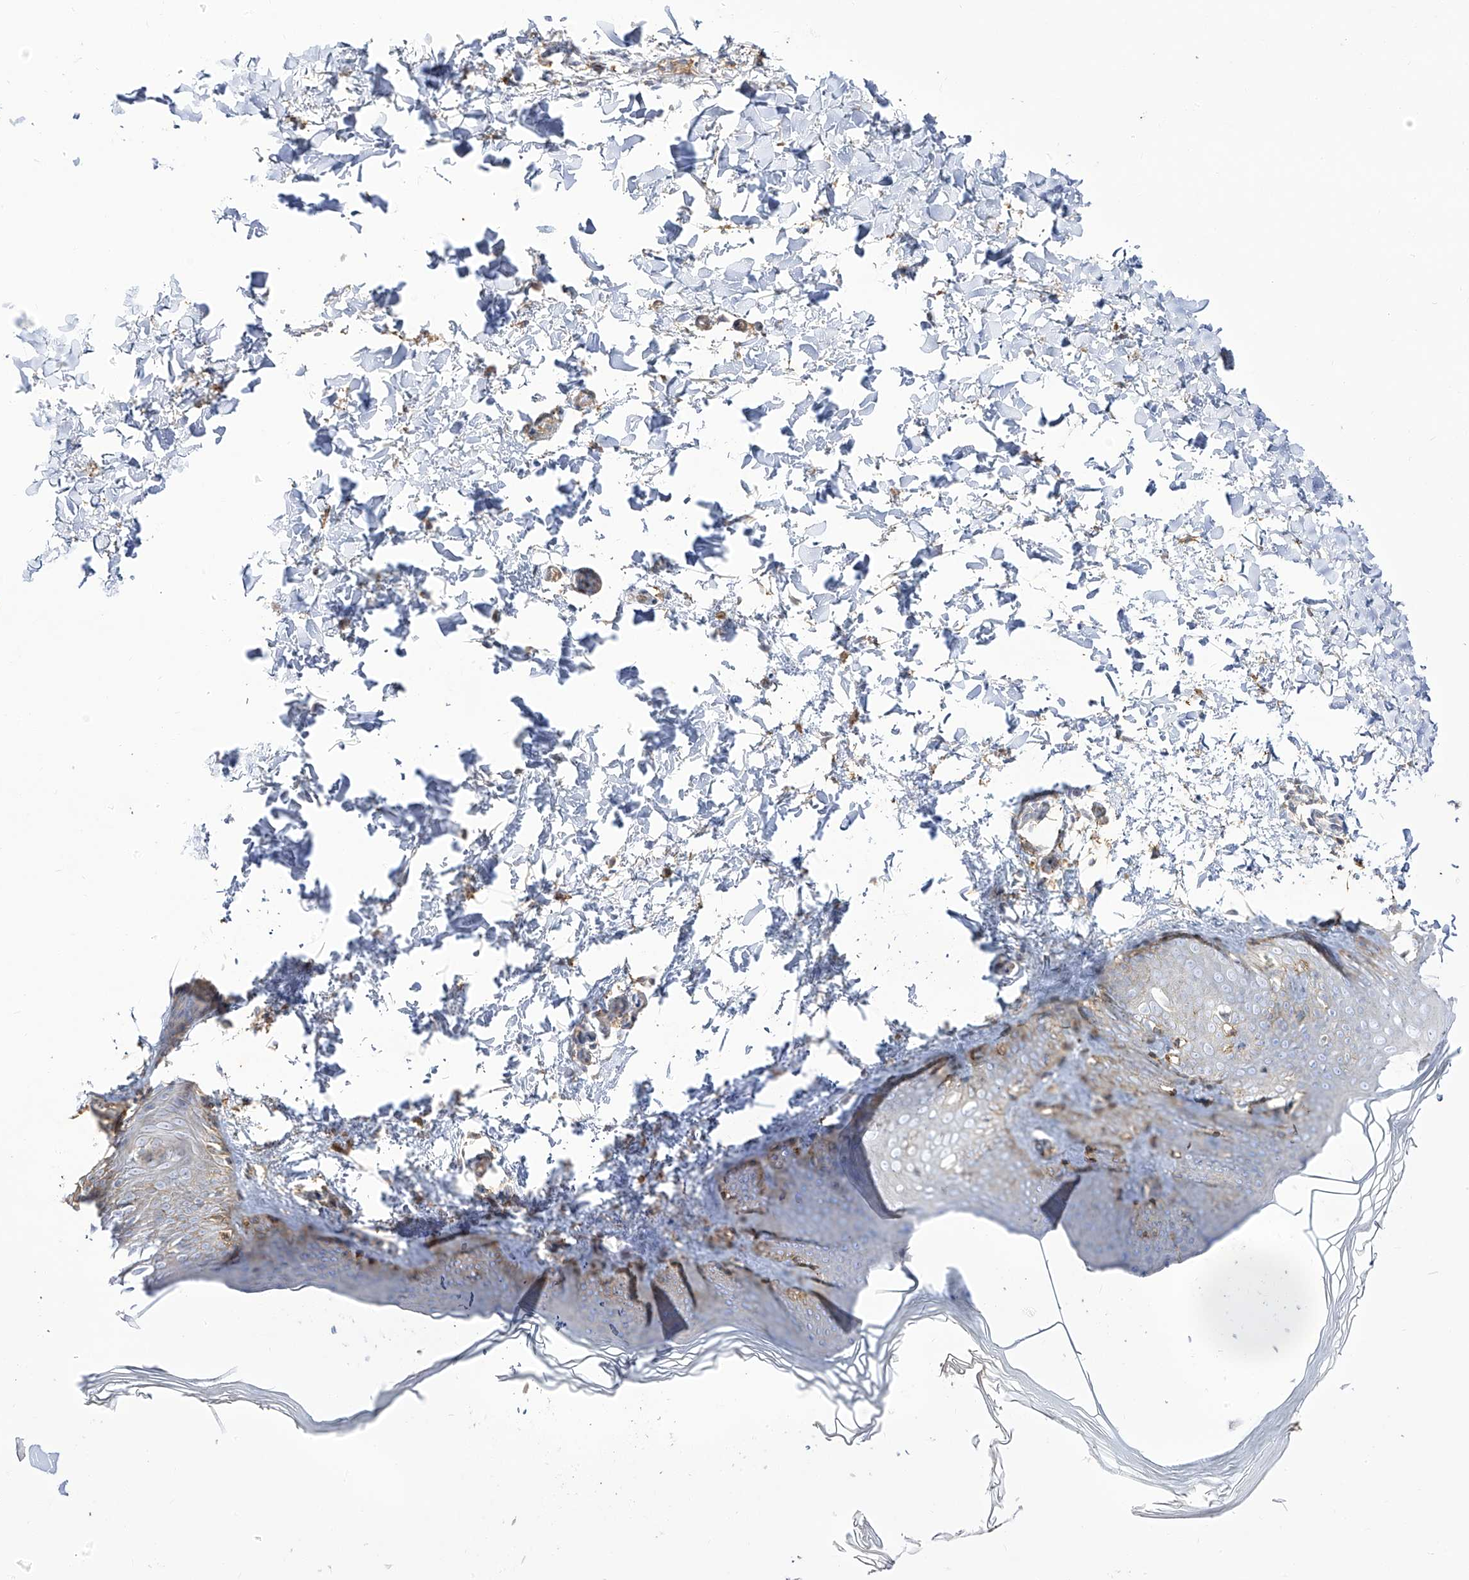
{"staining": {"intensity": "negative", "quantity": "none", "location": "none"}, "tissue": "skin", "cell_type": "Fibroblasts", "image_type": "normal", "snomed": [{"axis": "morphology", "description": "Normal tissue, NOS"}, {"axis": "topography", "description": "Skin"}], "caption": "DAB (3,3'-diaminobenzidine) immunohistochemical staining of benign human skin displays no significant staining in fibroblasts.", "gene": "ZGRF1", "patient": {"sex": "female", "age": 27}}